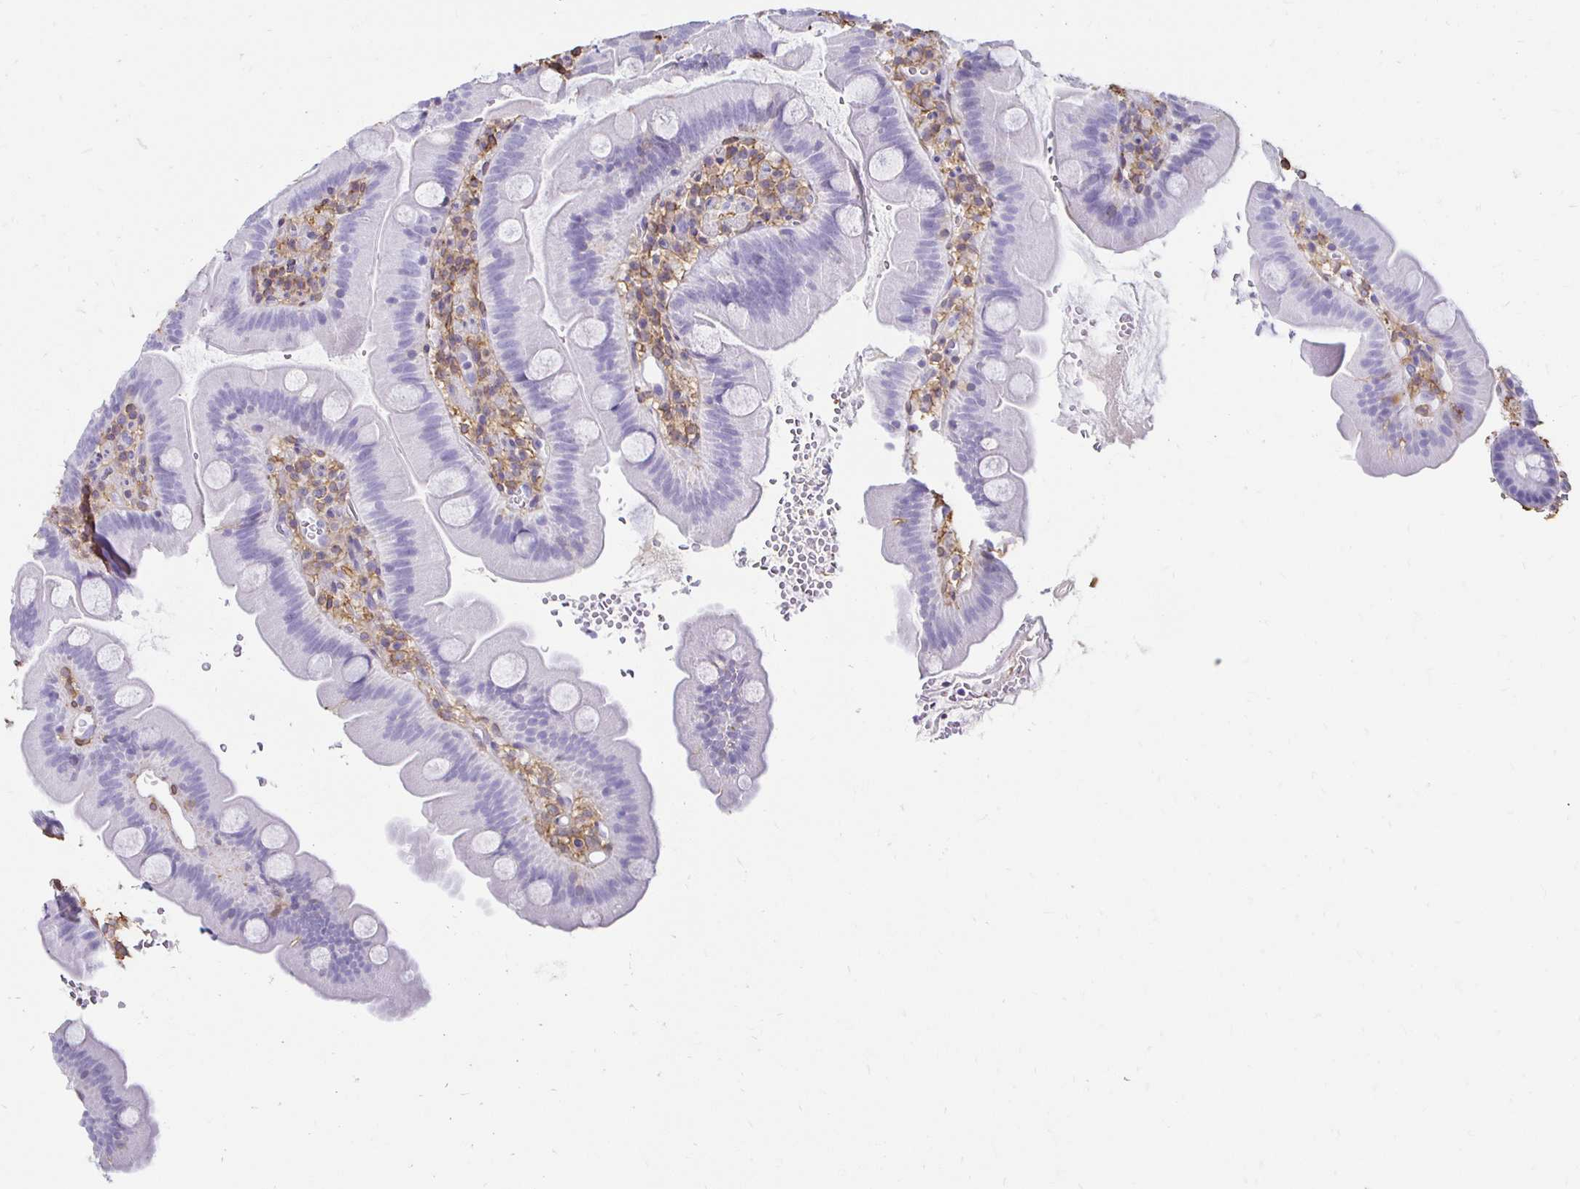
{"staining": {"intensity": "negative", "quantity": "none", "location": "none"}, "tissue": "small intestine", "cell_type": "Glandular cells", "image_type": "normal", "snomed": [{"axis": "morphology", "description": "Normal tissue, NOS"}, {"axis": "topography", "description": "Small intestine"}], "caption": "High magnification brightfield microscopy of unremarkable small intestine stained with DAB (brown) and counterstained with hematoxylin (blue): glandular cells show no significant expression. Nuclei are stained in blue.", "gene": "TAS1R3", "patient": {"sex": "female", "age": 68}}